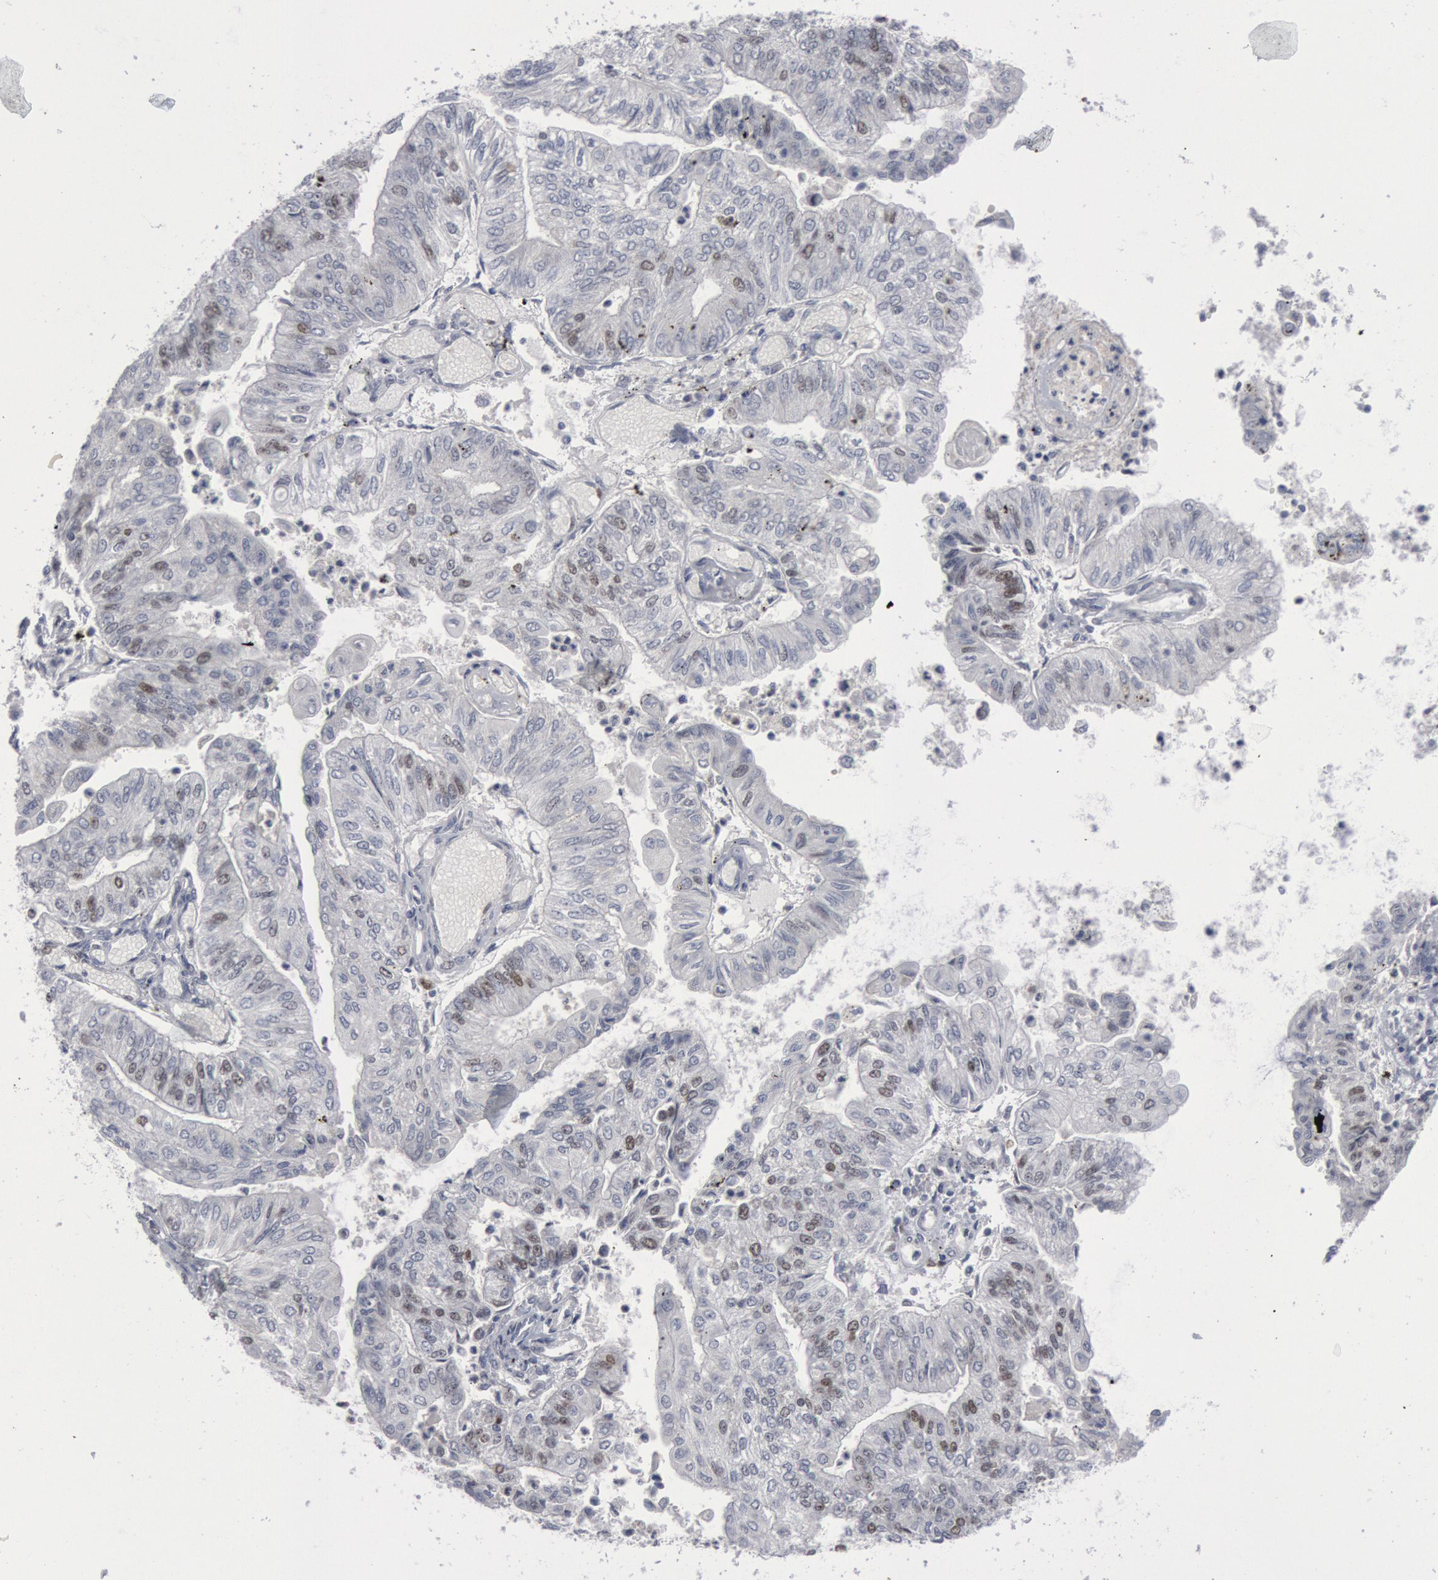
{"staining": {"intensity": "weak", "quantity": "<25%", "location": "nuclear"}, "tissue": "endometrial cancer", "cell_type": "Tumor cells", "image_type": "cancer", "snomed": [{"axis": "morphology", "description": "Adenocarcinoma, NOS"}, {"axis": "topography", "description": "Endometrium"}], "caption": "Photomicrograph shows no protein expression in tumor cells of endometrial adenocarcinoma tissue. (DAB immunohistochemistry, high magnification).", "gene": "WDHD1", "patient": {"sex": "female", "age": 59}}